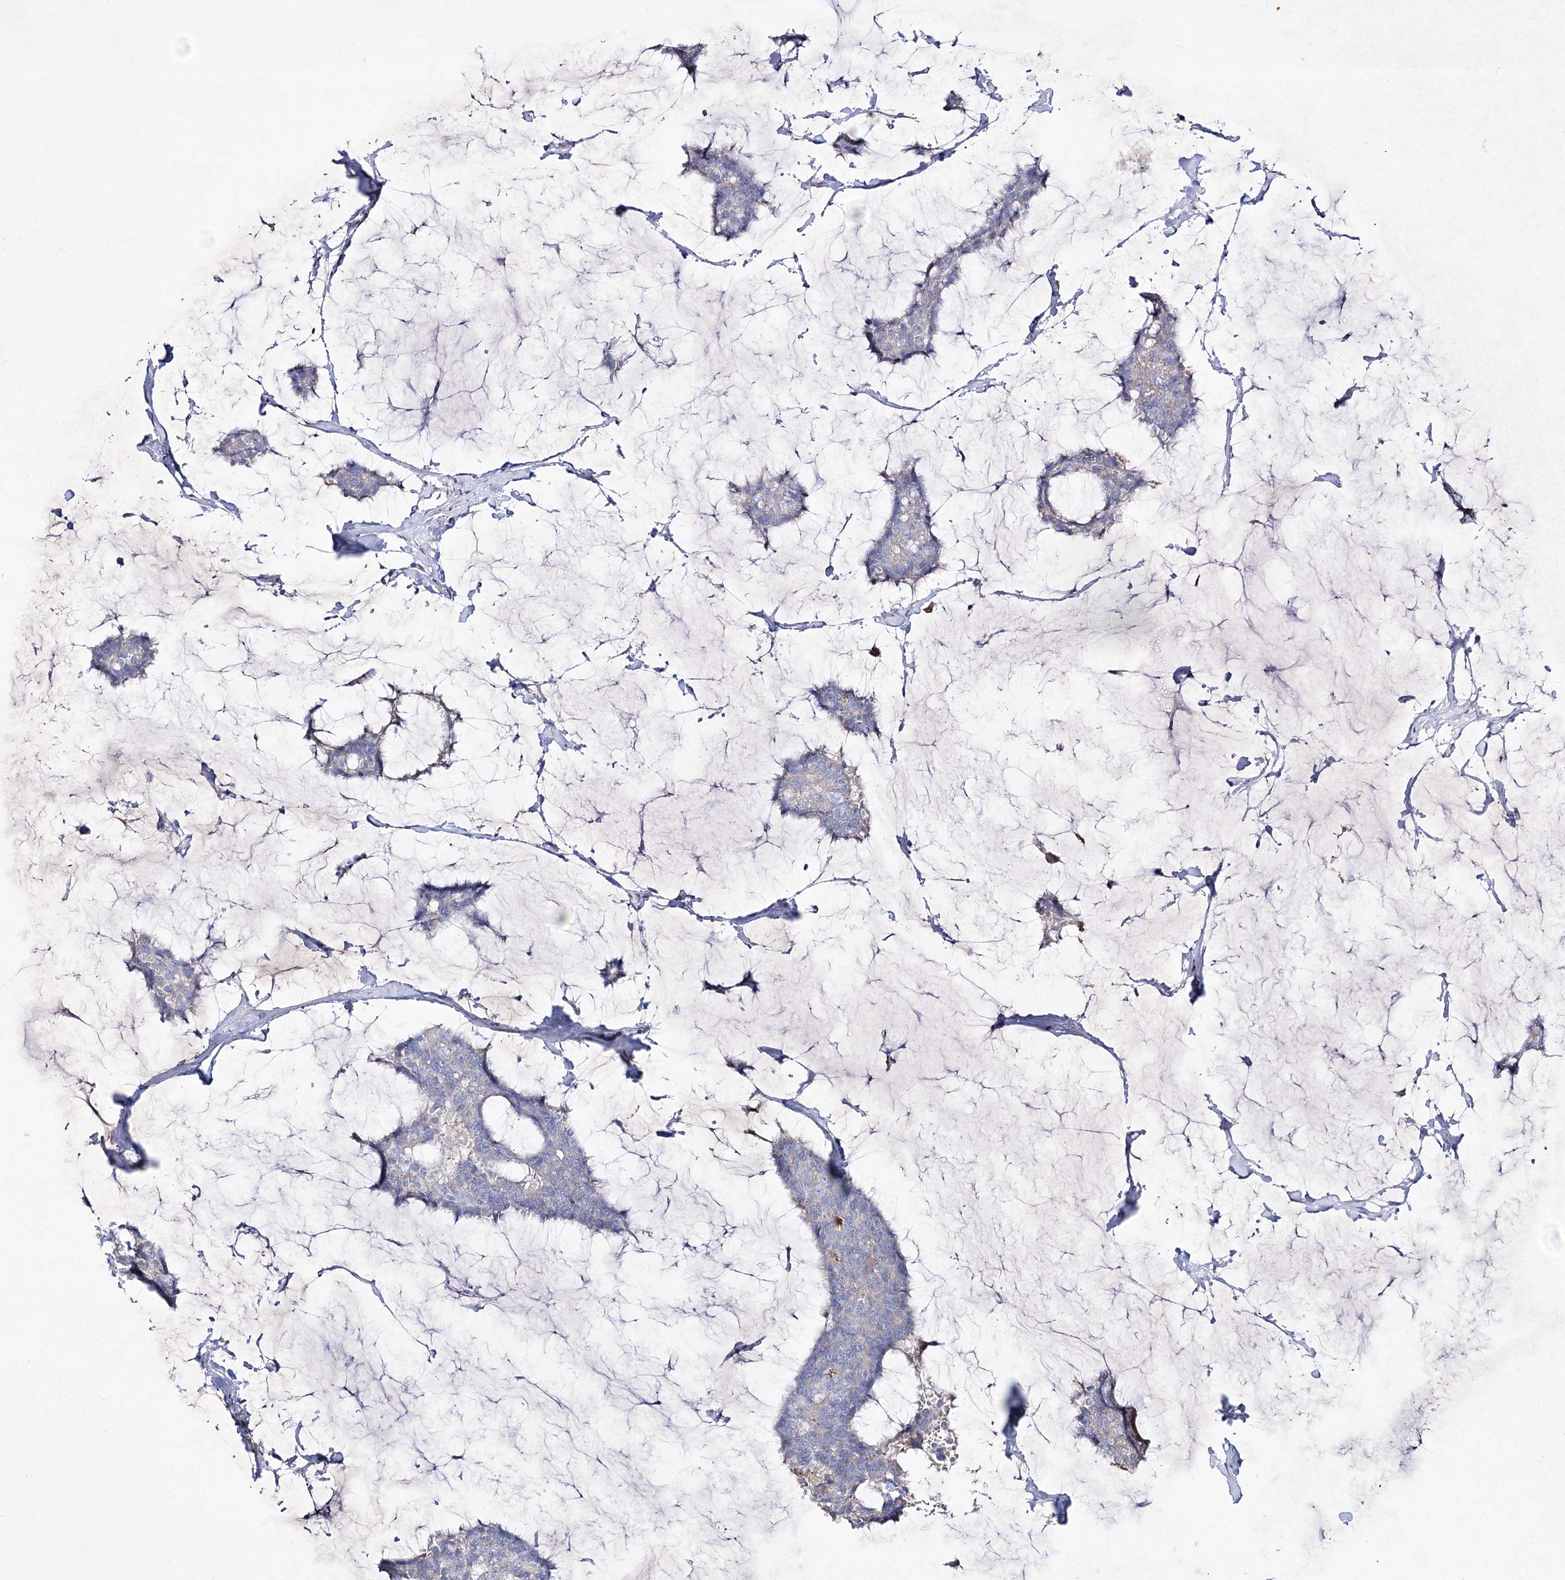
{"staining": {"intensity": "negative", "quantity": "none", "location": "none"}, "tissue": "breast cancer", "cell_type": "Tumor cells", "image_type": "cancer", "snomed": [{"axis": "morphology", "description": "Duct carcinoma"}, {"axis": "topography", "description": "Breast"}], "caption": "Immunohistochemistry (IHC) of breast invasive ductal carcinoma demonstrates no staining in tumor cells. (Brightfield microscopy of DAB immunohistochemistry (IHC) at high magnification).", "gene": "NAGLU", "patient": {"sex": "female", "age": 93}}